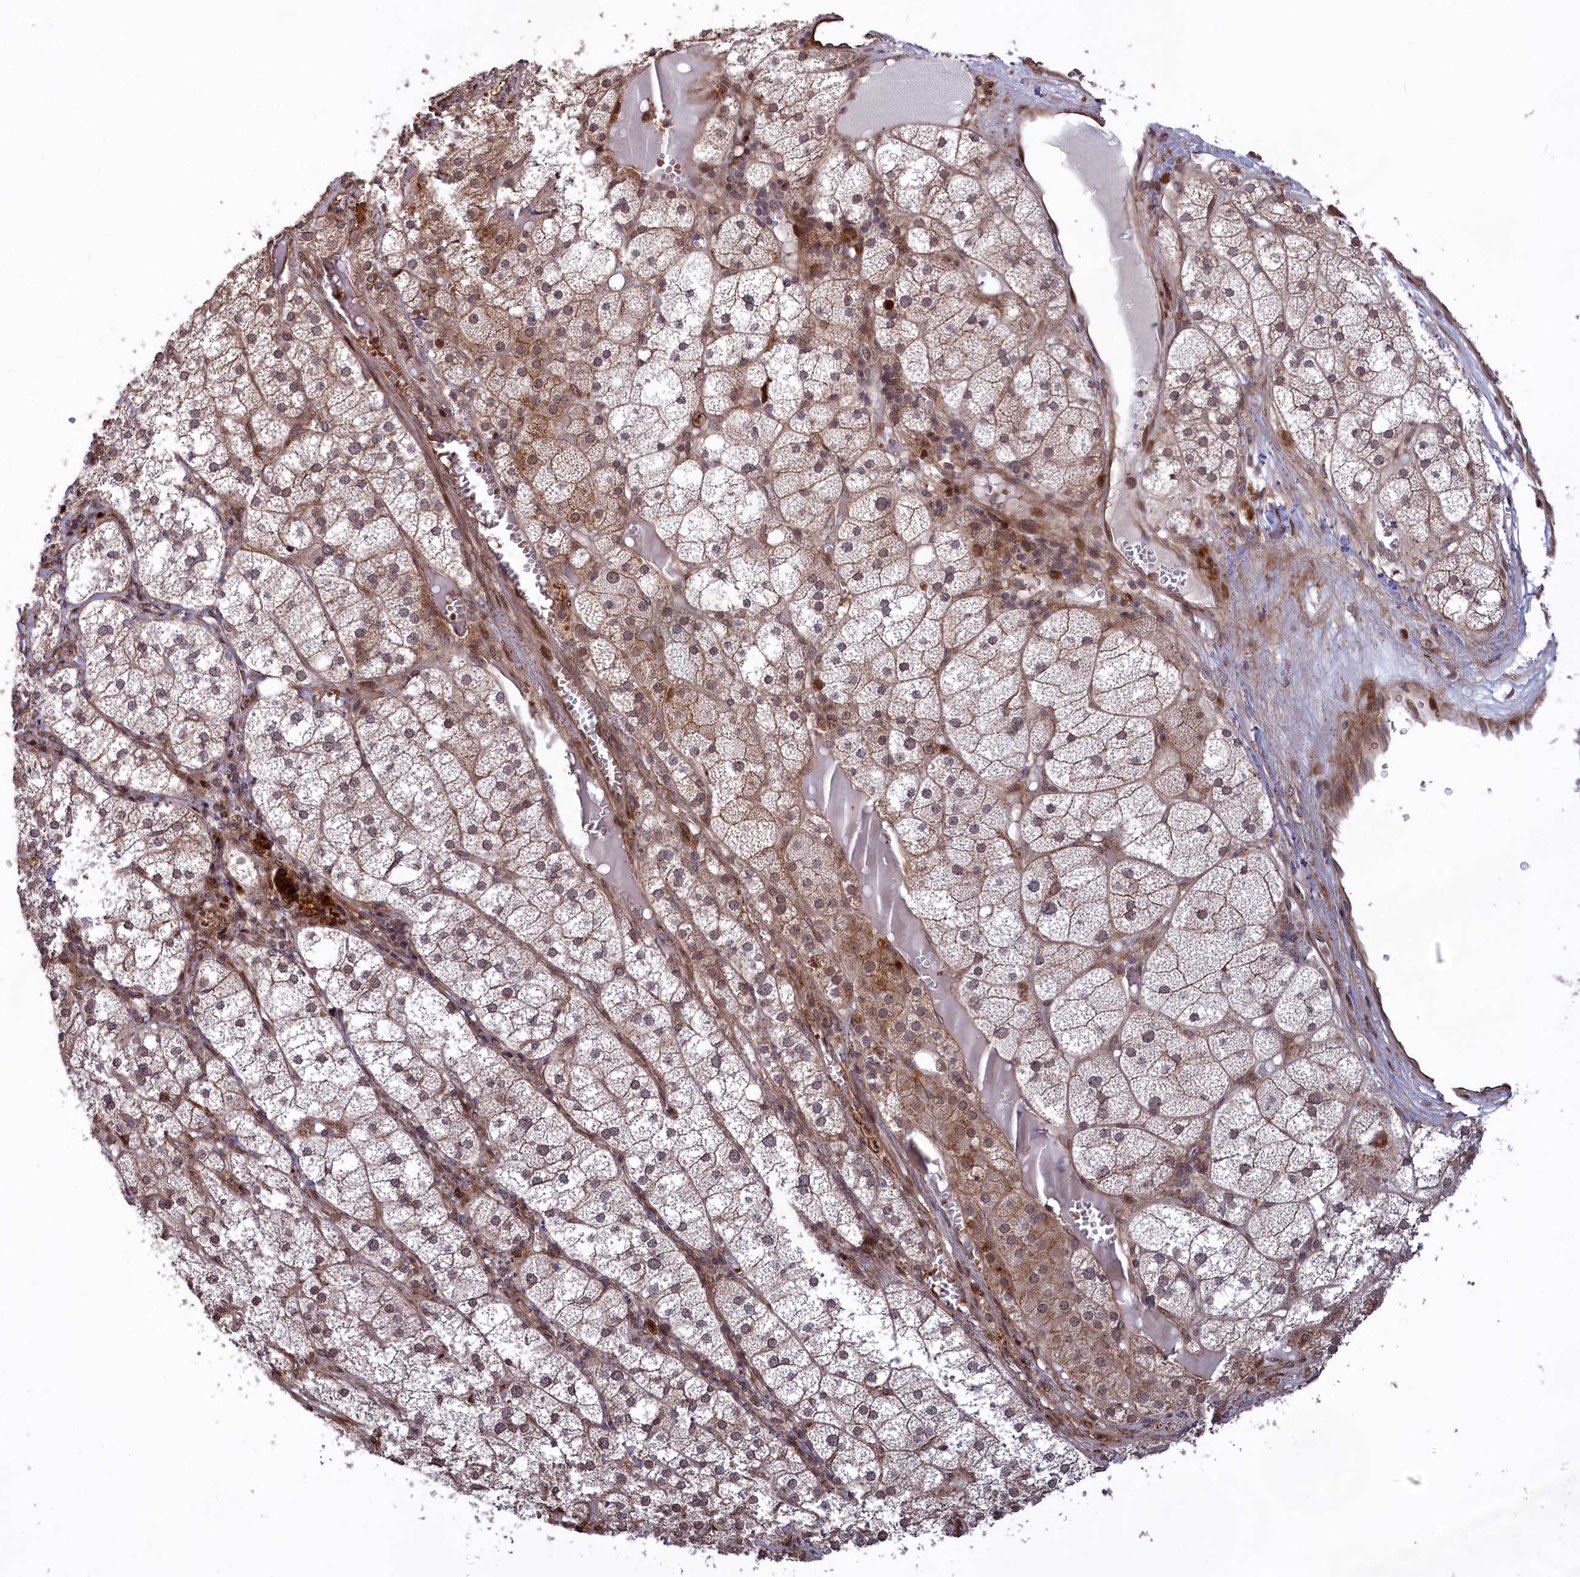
{"staining": {"intensity": "strong", "quantity": "25%-75%", "location": "cytoplasmic/membranous,nuclear"}, "tissue": "adrenal gland", "cell_type": "Glandular cells", "image_type": "normal", "snomed": [{"axis": "morphology", "description": "Normal tissue, NOS"}, {"axis": "topography", "description": "Adrenal gland"}], "caption": "Glandular cells demonstrate strong cytoplasmic/membranous,nuclear positivity in approximately 25%-75% of cells in normal adrenal gland. The protein is stained brown, and the nuclei are stained in blue (DAB IHC with brightfield microscopy, high magnification).", "gene": "DDX60L", "patient": {"sex": "female", "age": 61}}